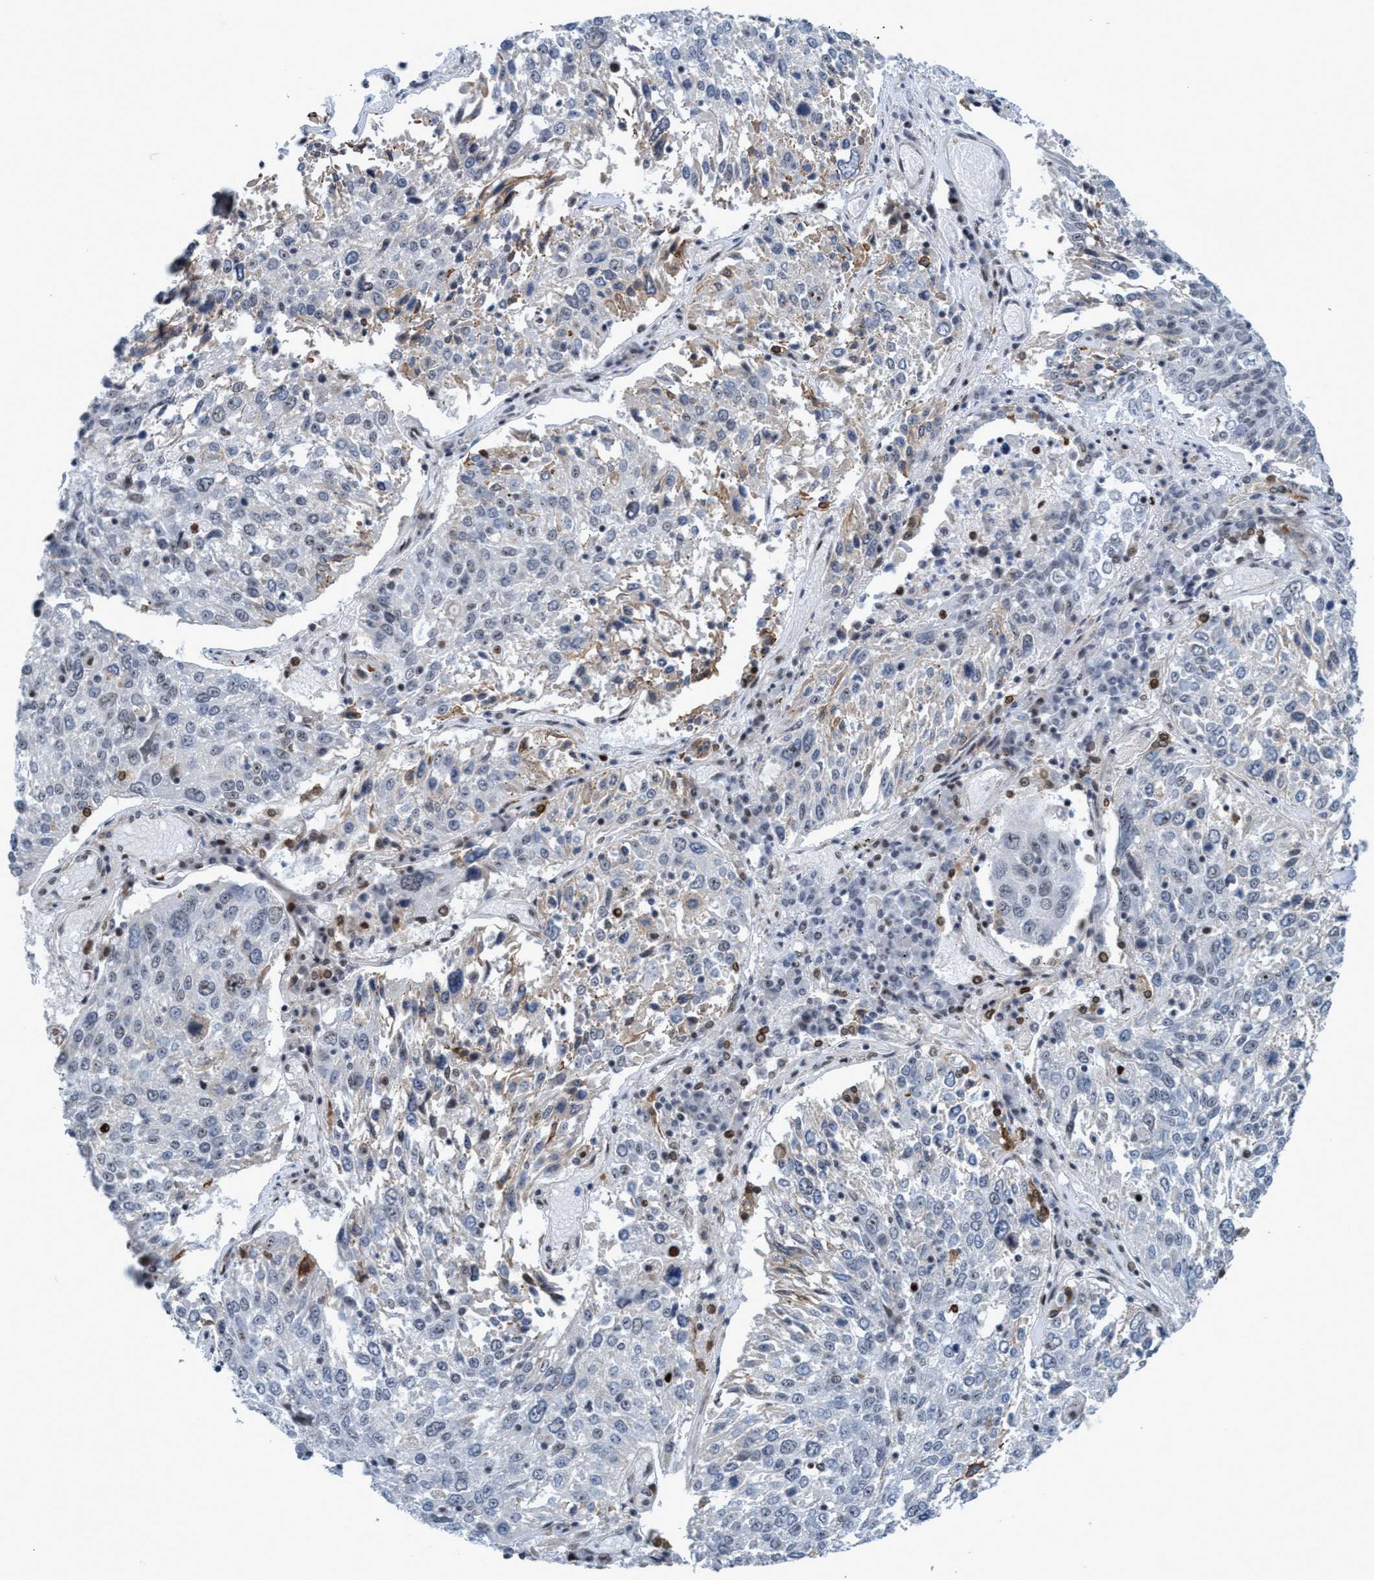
{"staining": {"intensity": "negative", "quantity": "none", "location": "none"}, "tissue": "lung cancer", "cell_type": "Tumor cells", "image_type": "cancer", "snomed": [{"axis": "morphology", "description": "Squamous cell carcinoma, NOS"}, {"axis": "topography", "description": "Lung"}], "caption": "Immunohistochemical staining of squamous cell carcinoma (lung) displays no significant positivity in tumor cells.", "gene": "CWC27", "patient": {"sex": "male", "age": 65}}